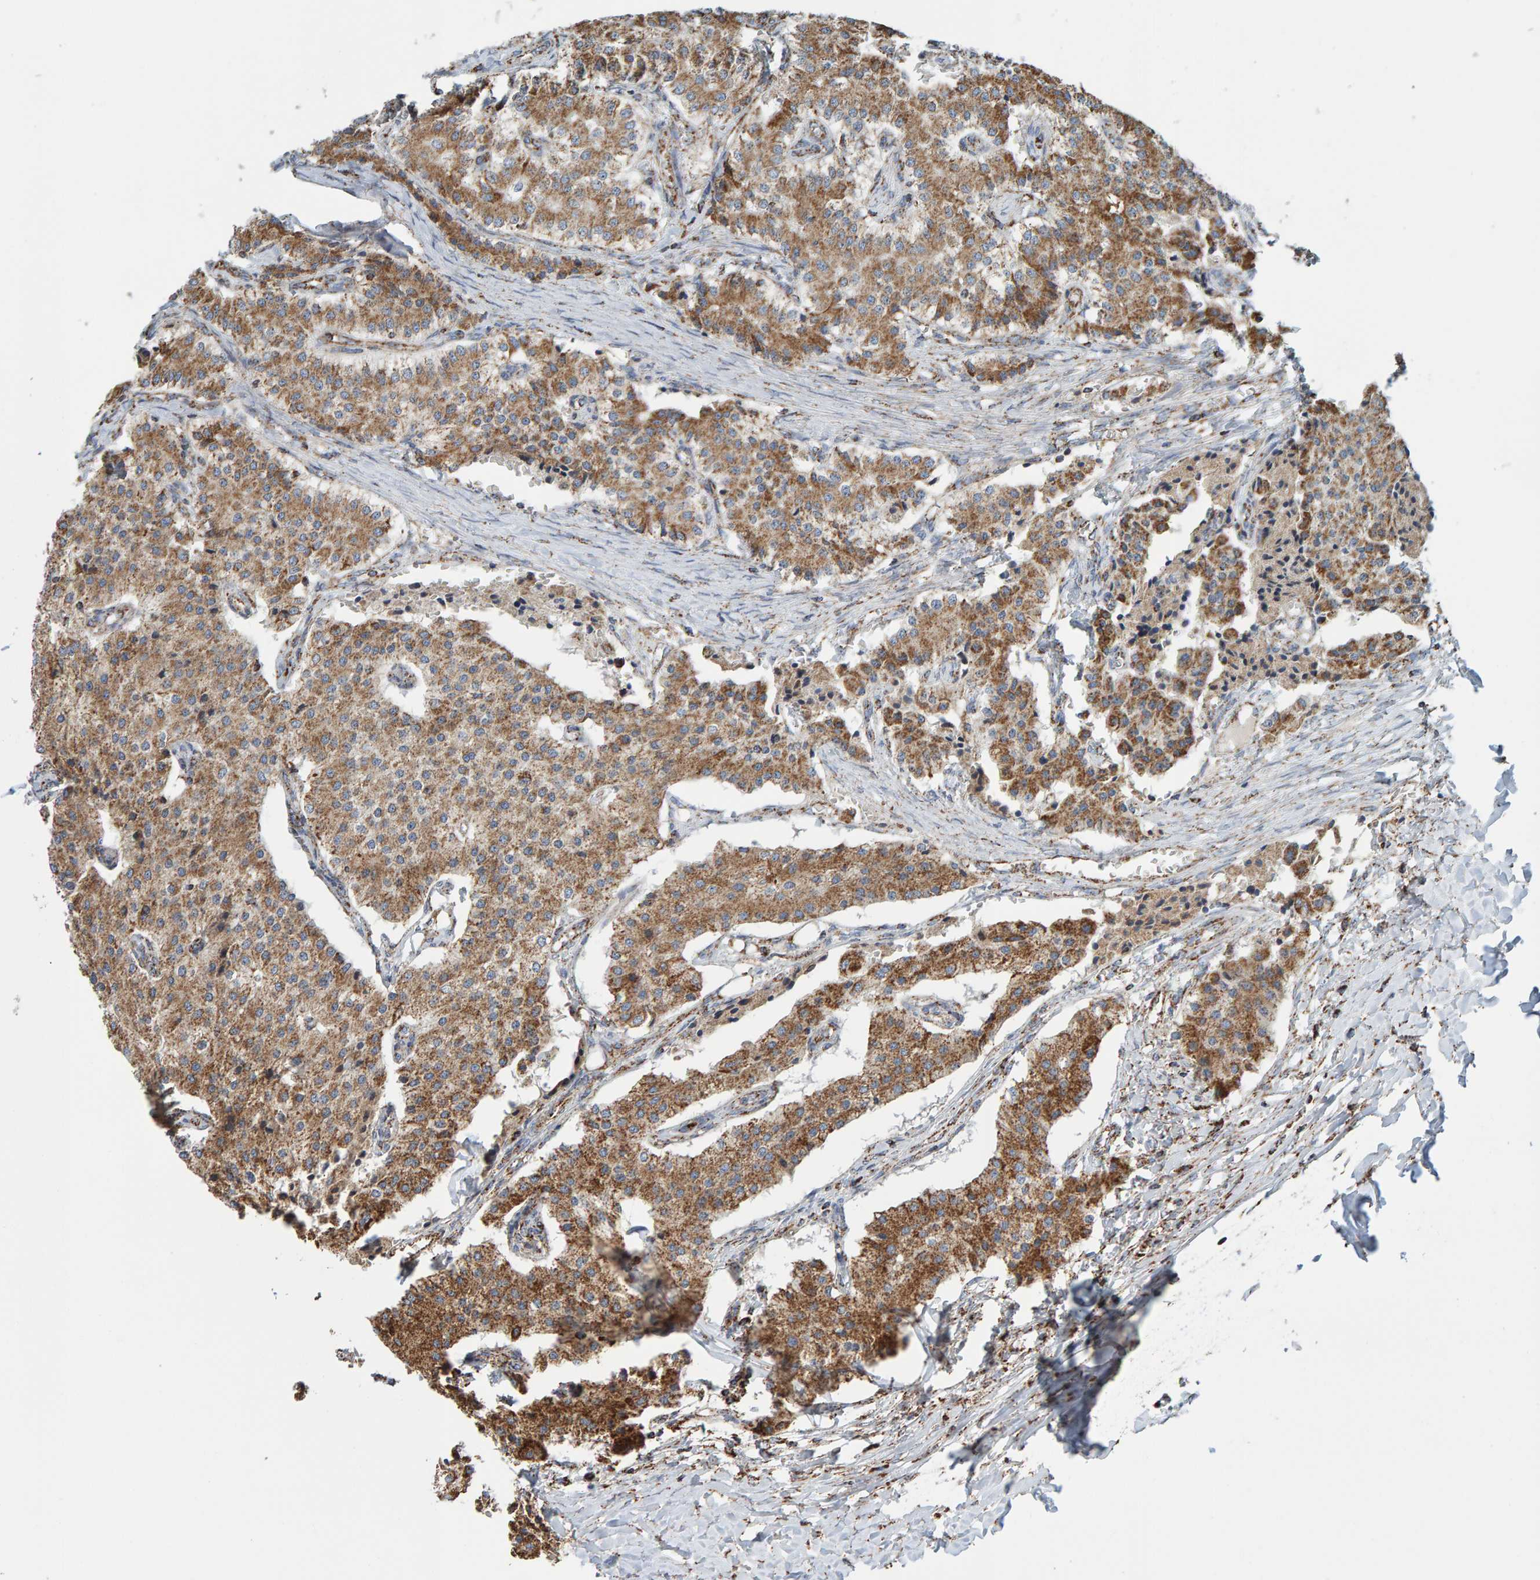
{"staining": {"intensity": "moderate", "quantity": ">75%", "location": "cytoplasmic/membranous"}, "tissue": "carcinoid", "cell_type": "Tumor cells", "image_type": "cancer", "snomed": [{"axis": "morphology", "description": "Carcinoid, malignant, NOS"}, {"axis": "topography", "description": "Colon"}], "caption": "Human carcinoid (malignant) stained for a protein (brown) exhibits moderate cytoplasmic/membranous positive expression in approximately >75% of tumor cells.", "gene": "MRPL45", "patient": {"sex": "female", "age": 52}}